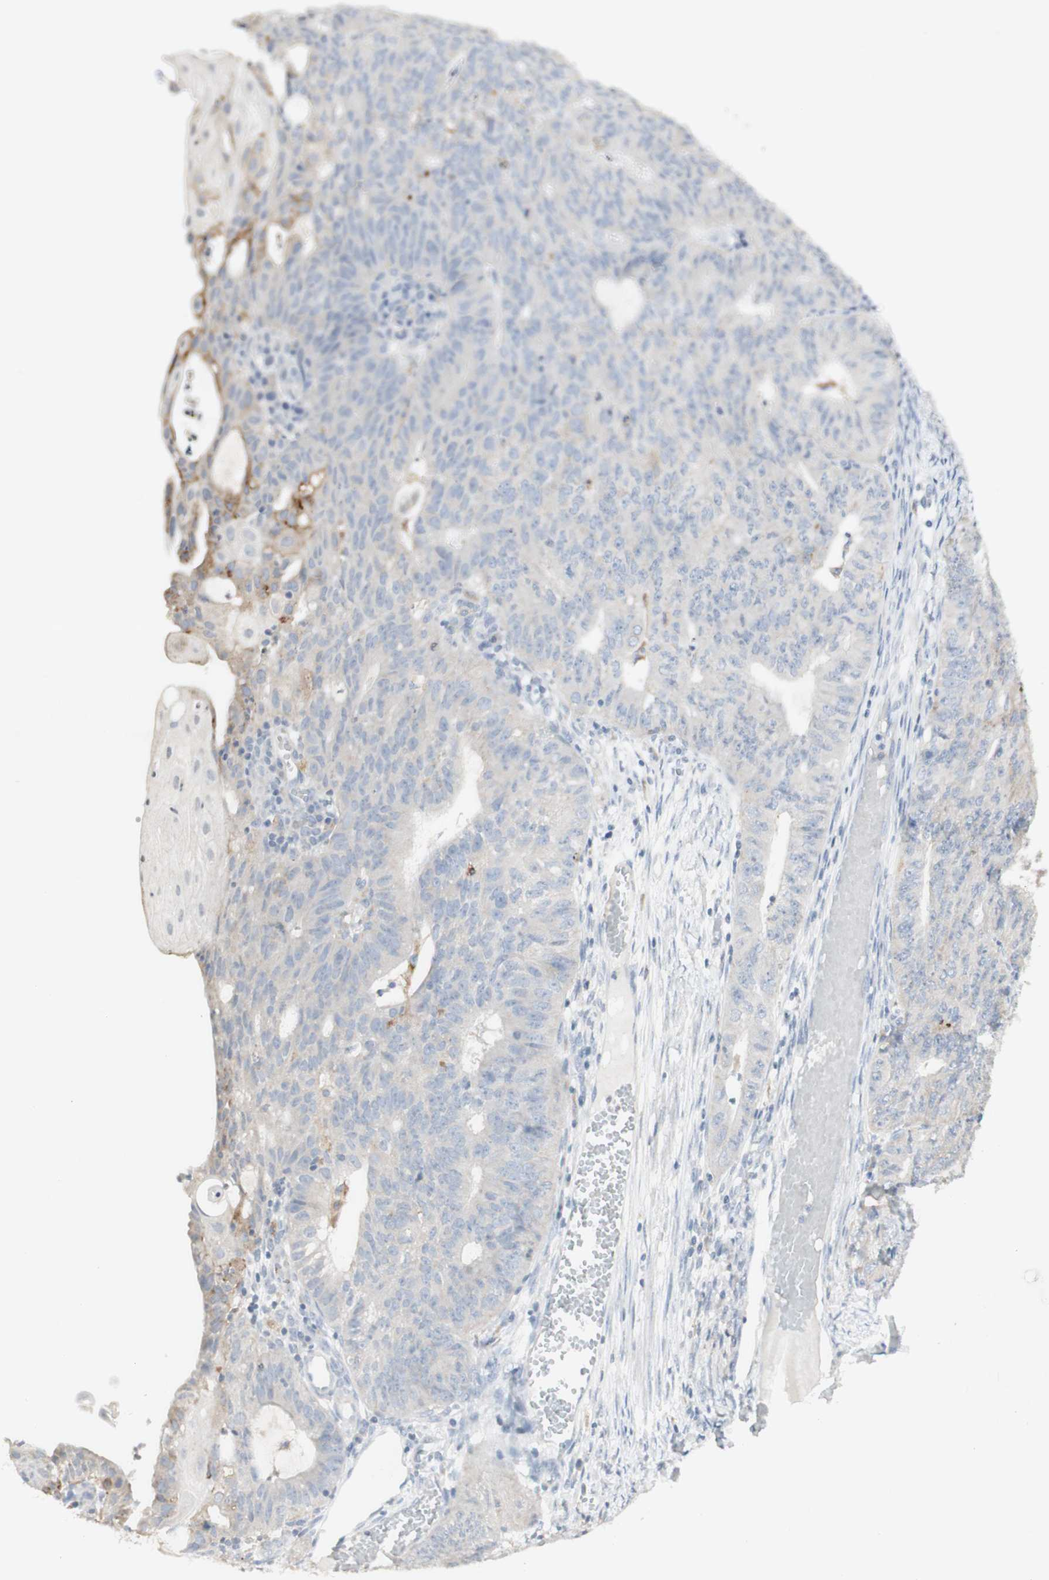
{"staining": {"intensity": "negative", "quantity": "none", "location": "none"}, "tissue": "endometrial cancer", "cell_type": "Tumor cells", "image_type": "cancer", "snomed": [{"axis": "morphology", "description": "Adenocarcinoma, NOS"}, {"axis": "topography", "description": "Endometrium"}], "caption": "Image shows no protein expression in tumor cells of endometrial adenocarcinoma tissue.", "gene": "ATP6V1B1", "patient": {"sex": "female", "age": 32}}